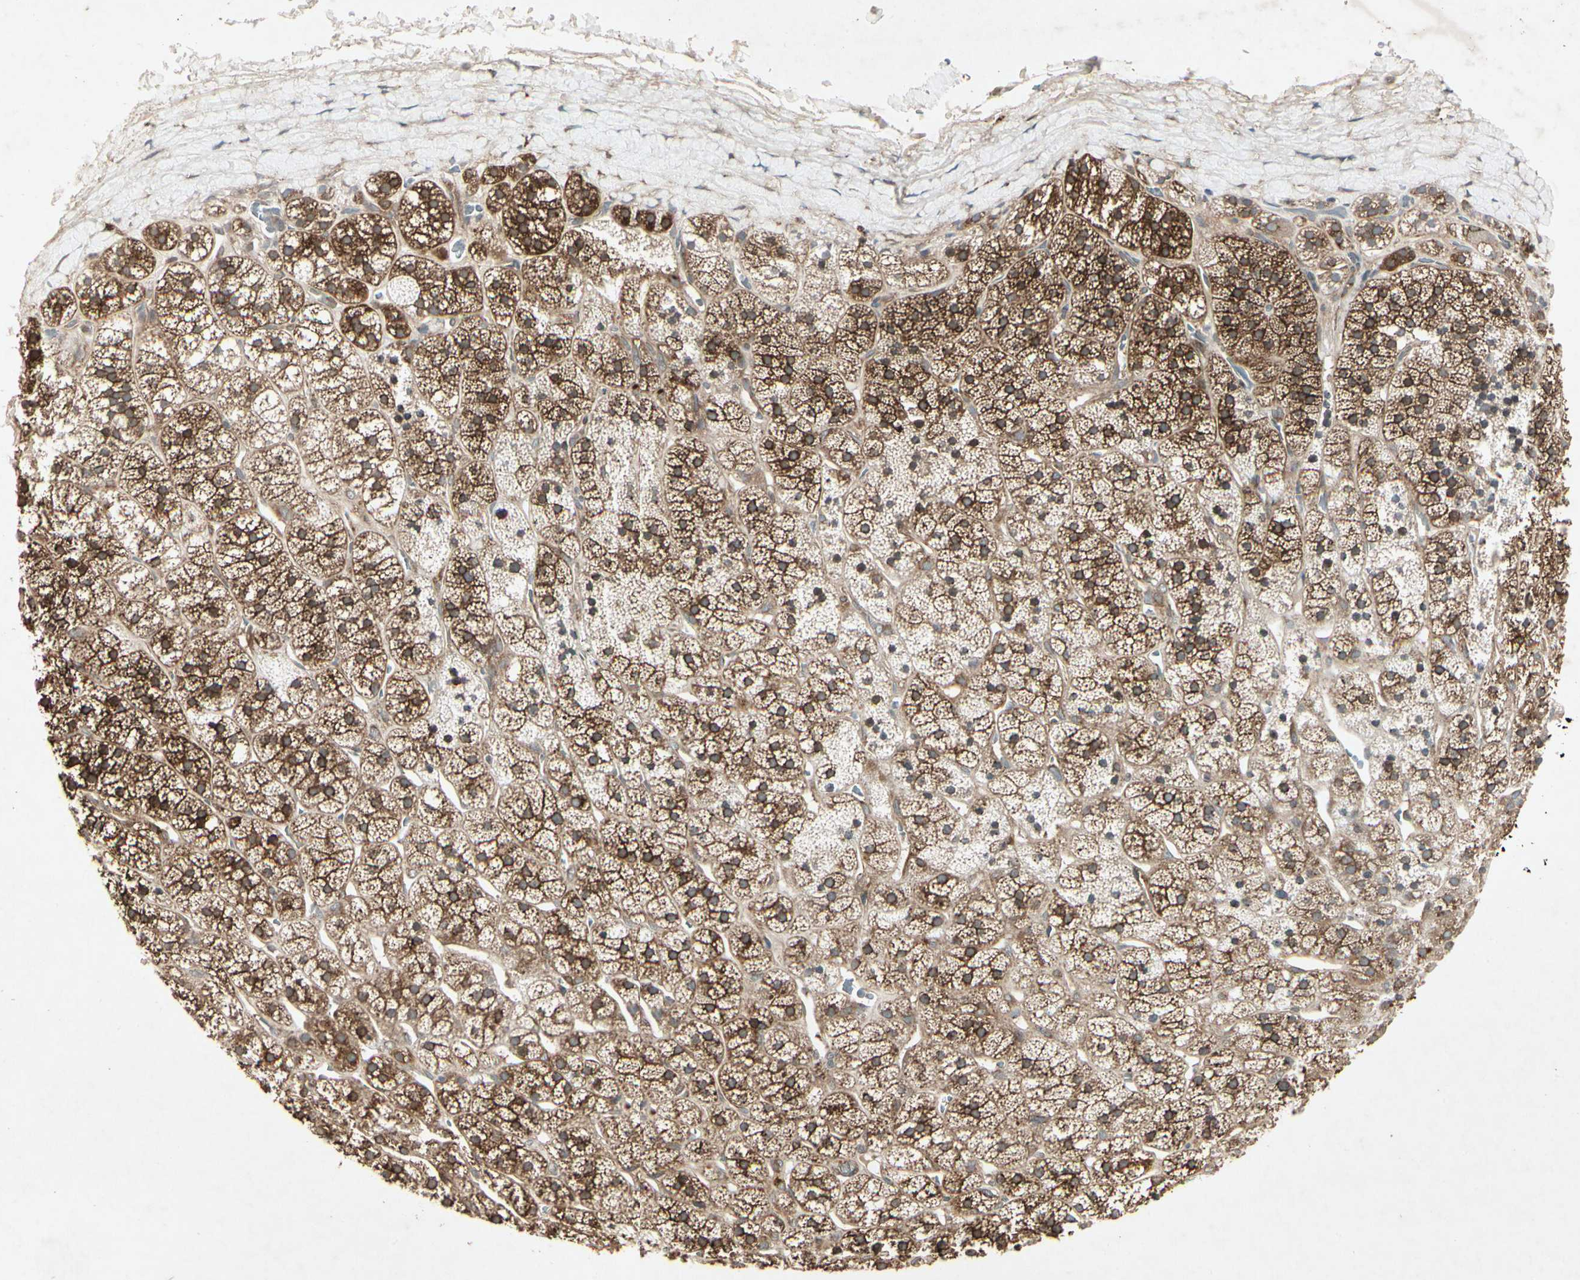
{"staining": {"intensity": "strong", "quantity": ">75%", "location": "cytoplasmic/membranous"}, "tissue": "adrenal gland", "cell_type": "Glandular cells", "image_type": "normal", "snomed": [{"axis": "morphology", "description": "Normal tissue, NOS"}, {"axis": "topography", "description": "Adrenal gland"}], "caption": "A brown stain highlights strong cytoplasmic/membranous staining of a protein in glandular cells of unremarkable human adrenal gland.", "gene": "TEK", "patient": {"sex": "male", "age": 56}}